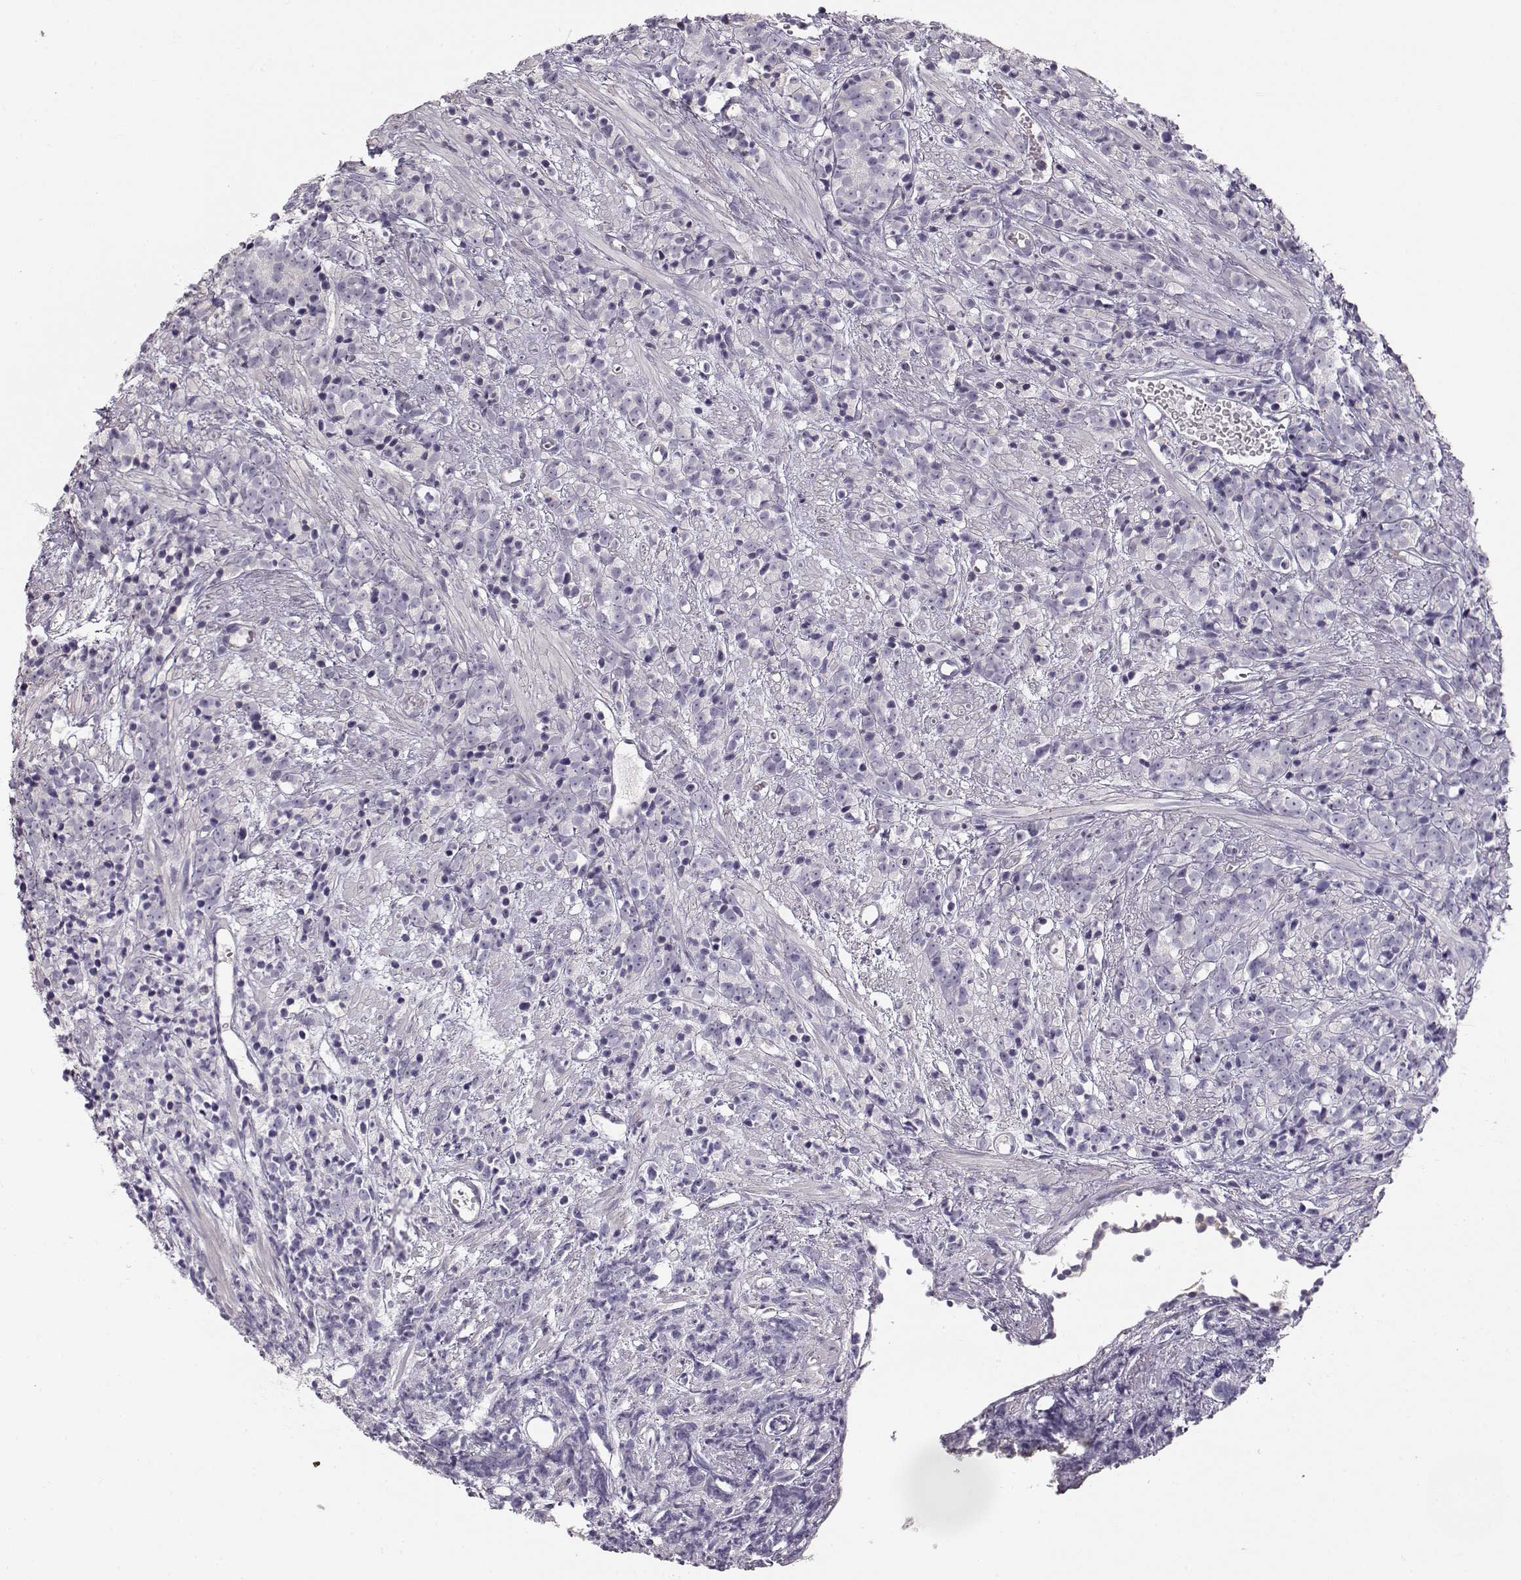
{"staining": {"intensity": "negative", "quantity": "none", "location": "none"}, "tissue": "prostate cancer", "cell_type": "Tumor cells", "image_type": "cancer", "snomed": [{"axis": "morphology", "description": "Adenocarcinoma, High grade"}, {"axis": "topography", "description": "Prostate"}], "caption": "This micrograph is of prostate cancer stained with IHC to label a protein in brown with the nuclei are counter-stained blue. There is no expression in tumor cells.", "gene": "GLIPR1L2", "patient": {"sex": "male", "age": 81}}